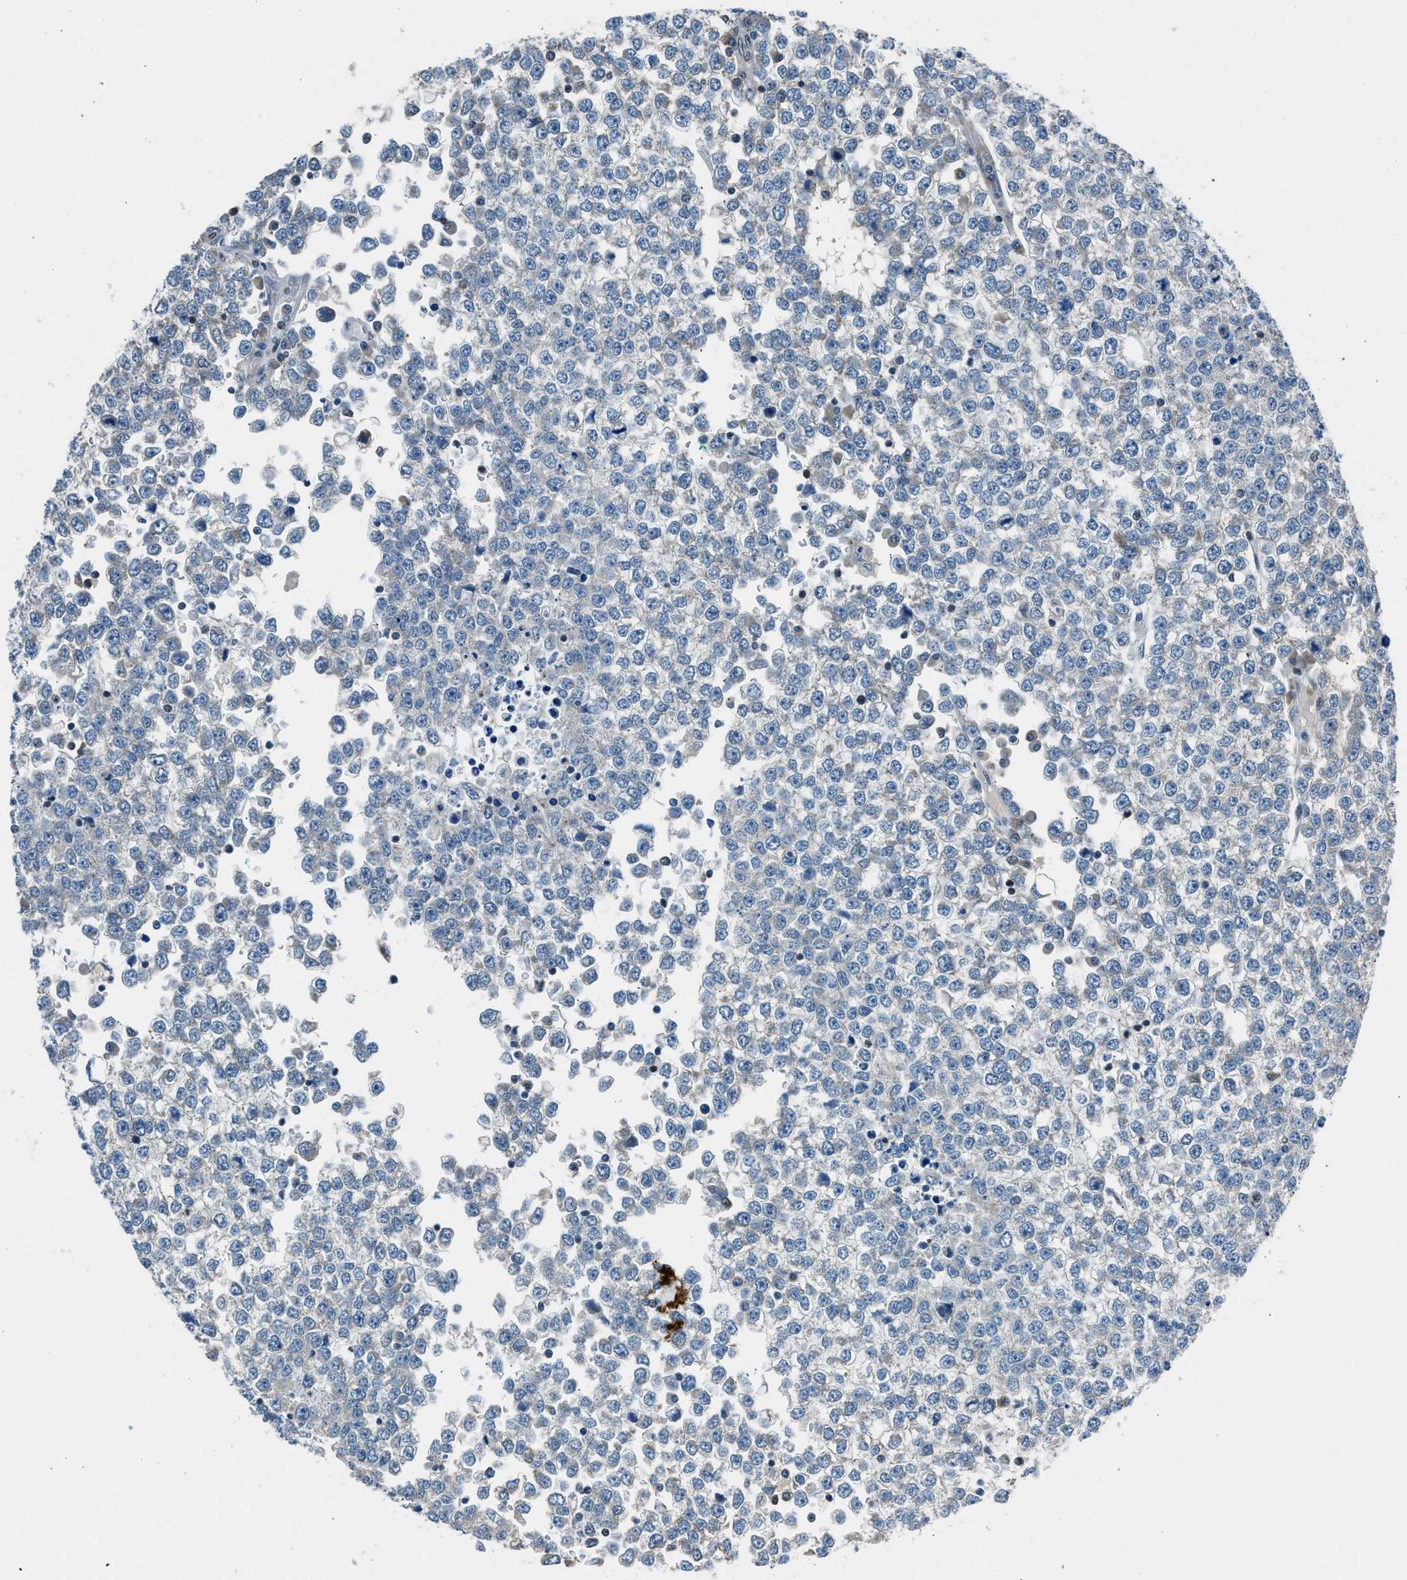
{"staining": {"intensity": "moderate", "quantity": "<25%", "location": "cytoplasmic/membranous"}, "tissue": "testis cancer", "cell_type": "Tumor cells", "image_type": "cancer", "snomed": [{"axis": "morphology", "description": "Seminoma, NOS"}, {"axis": "topography", "description": "Testis"}], "caption": "IHC staining of testis cancer (seminoma), which reveals low levels of moderate cytoplasmic/membranous expression in approximately <25% of tumor cells indicating moderate cytoplasmic/membranous protein staining. The staining was performed using DAB (brown) for protein detection and nuclei were counterstained in hematoxylin (blue).", "gene": "LMLN", "patient": {"sex": "male", "age": 65}}